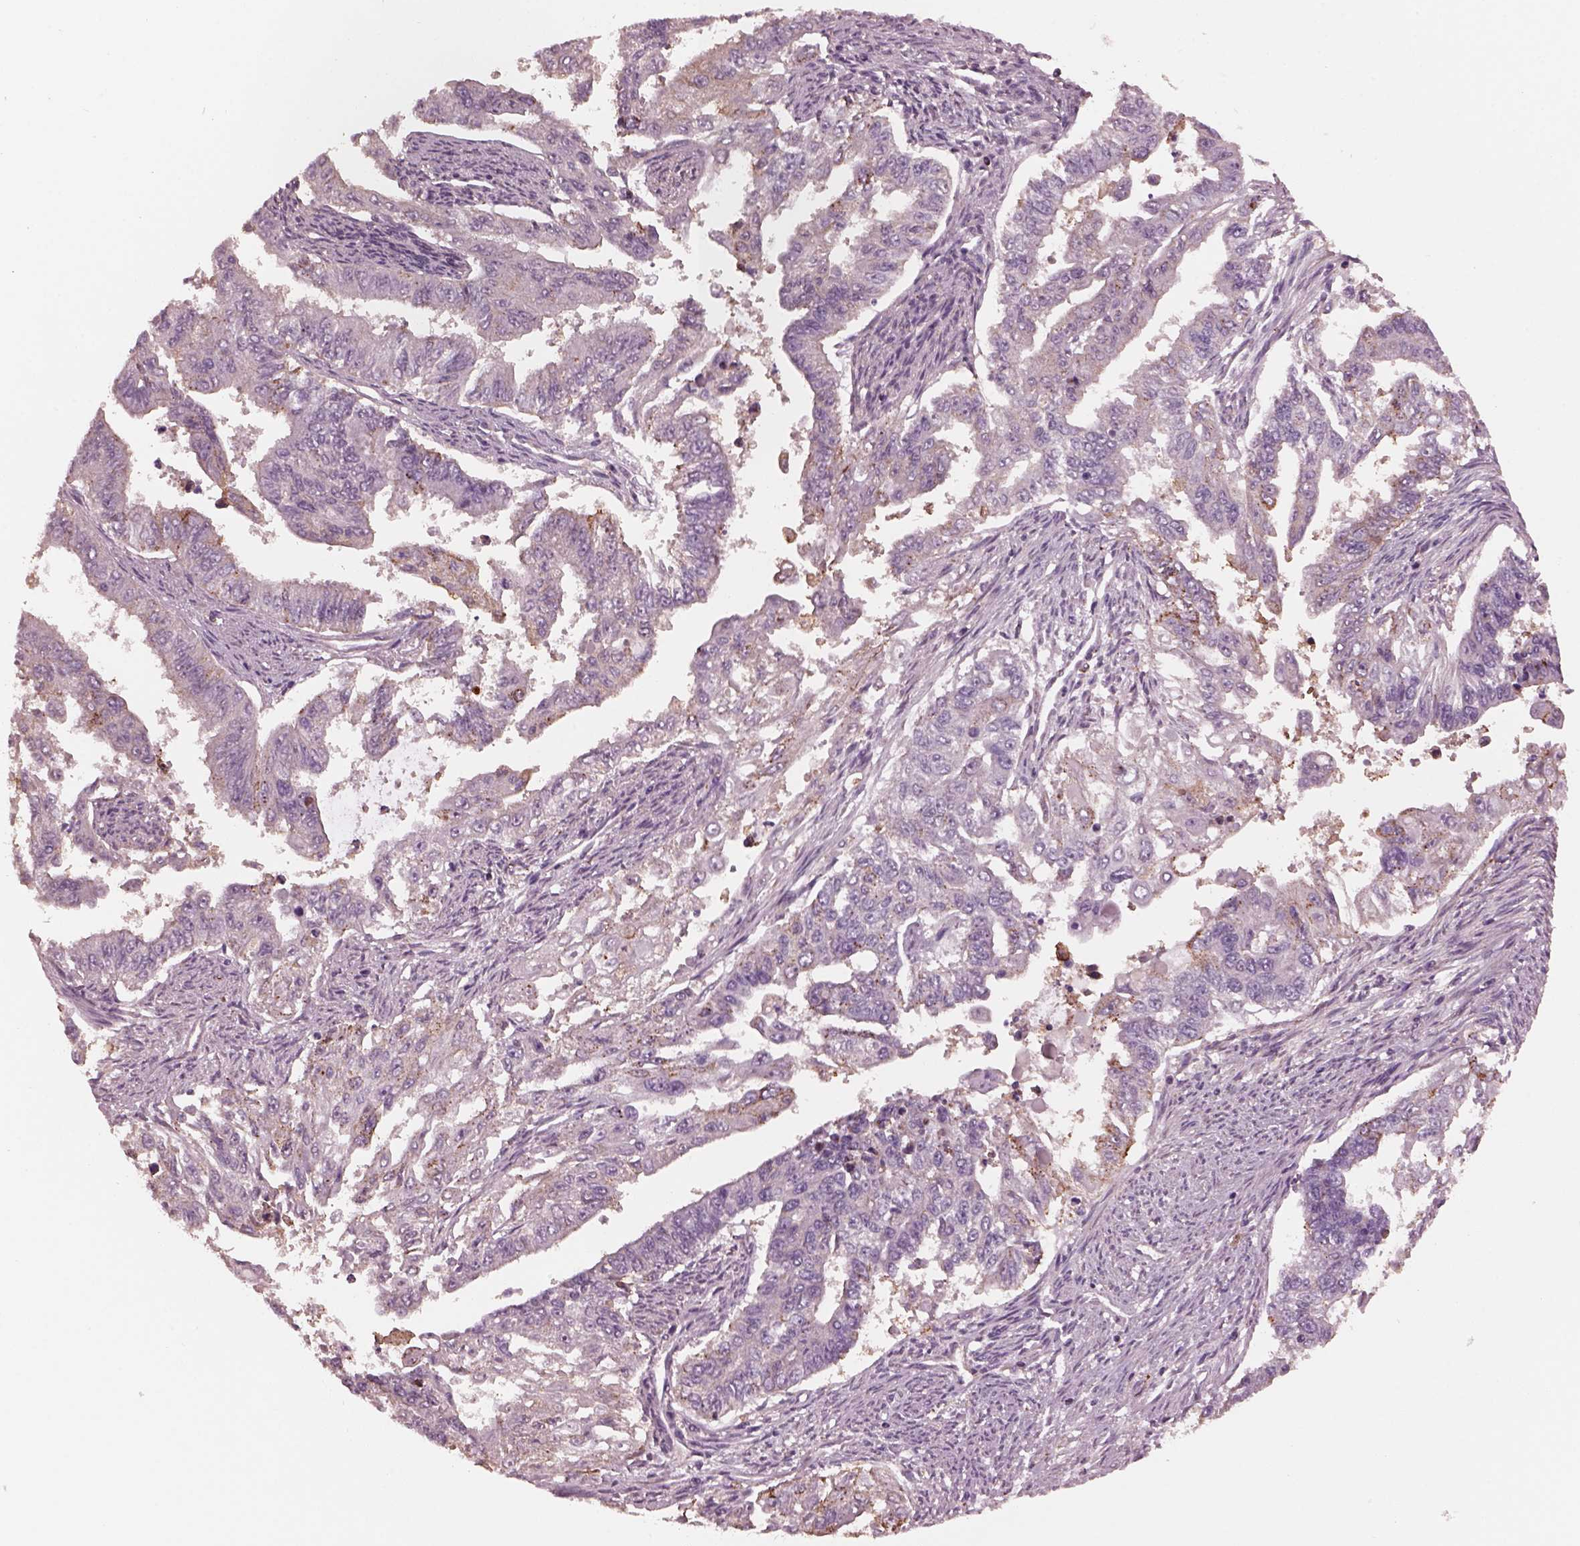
{"staining": {"intensity": "negative", "quantity": "none", "location": "none"}, "tissue": "endometrial cancer", "cell_type": "Tumor cells", "image_type": "cancer", "snomed": [{"axis": "morphology", "description": "Adenocarcinoma, NOS"}, {"axis": "topography", "description": "Uterus"}], "caption": "DAB immunohistochemical staining of endometrial cancer (adenocarcinoma) displays no significant expression in tumor cells. (Immunohistochemistry, brightfield microscopy, high magnification).", "gene": "SRI", "patient": {"sex": "female", "age": 59}}